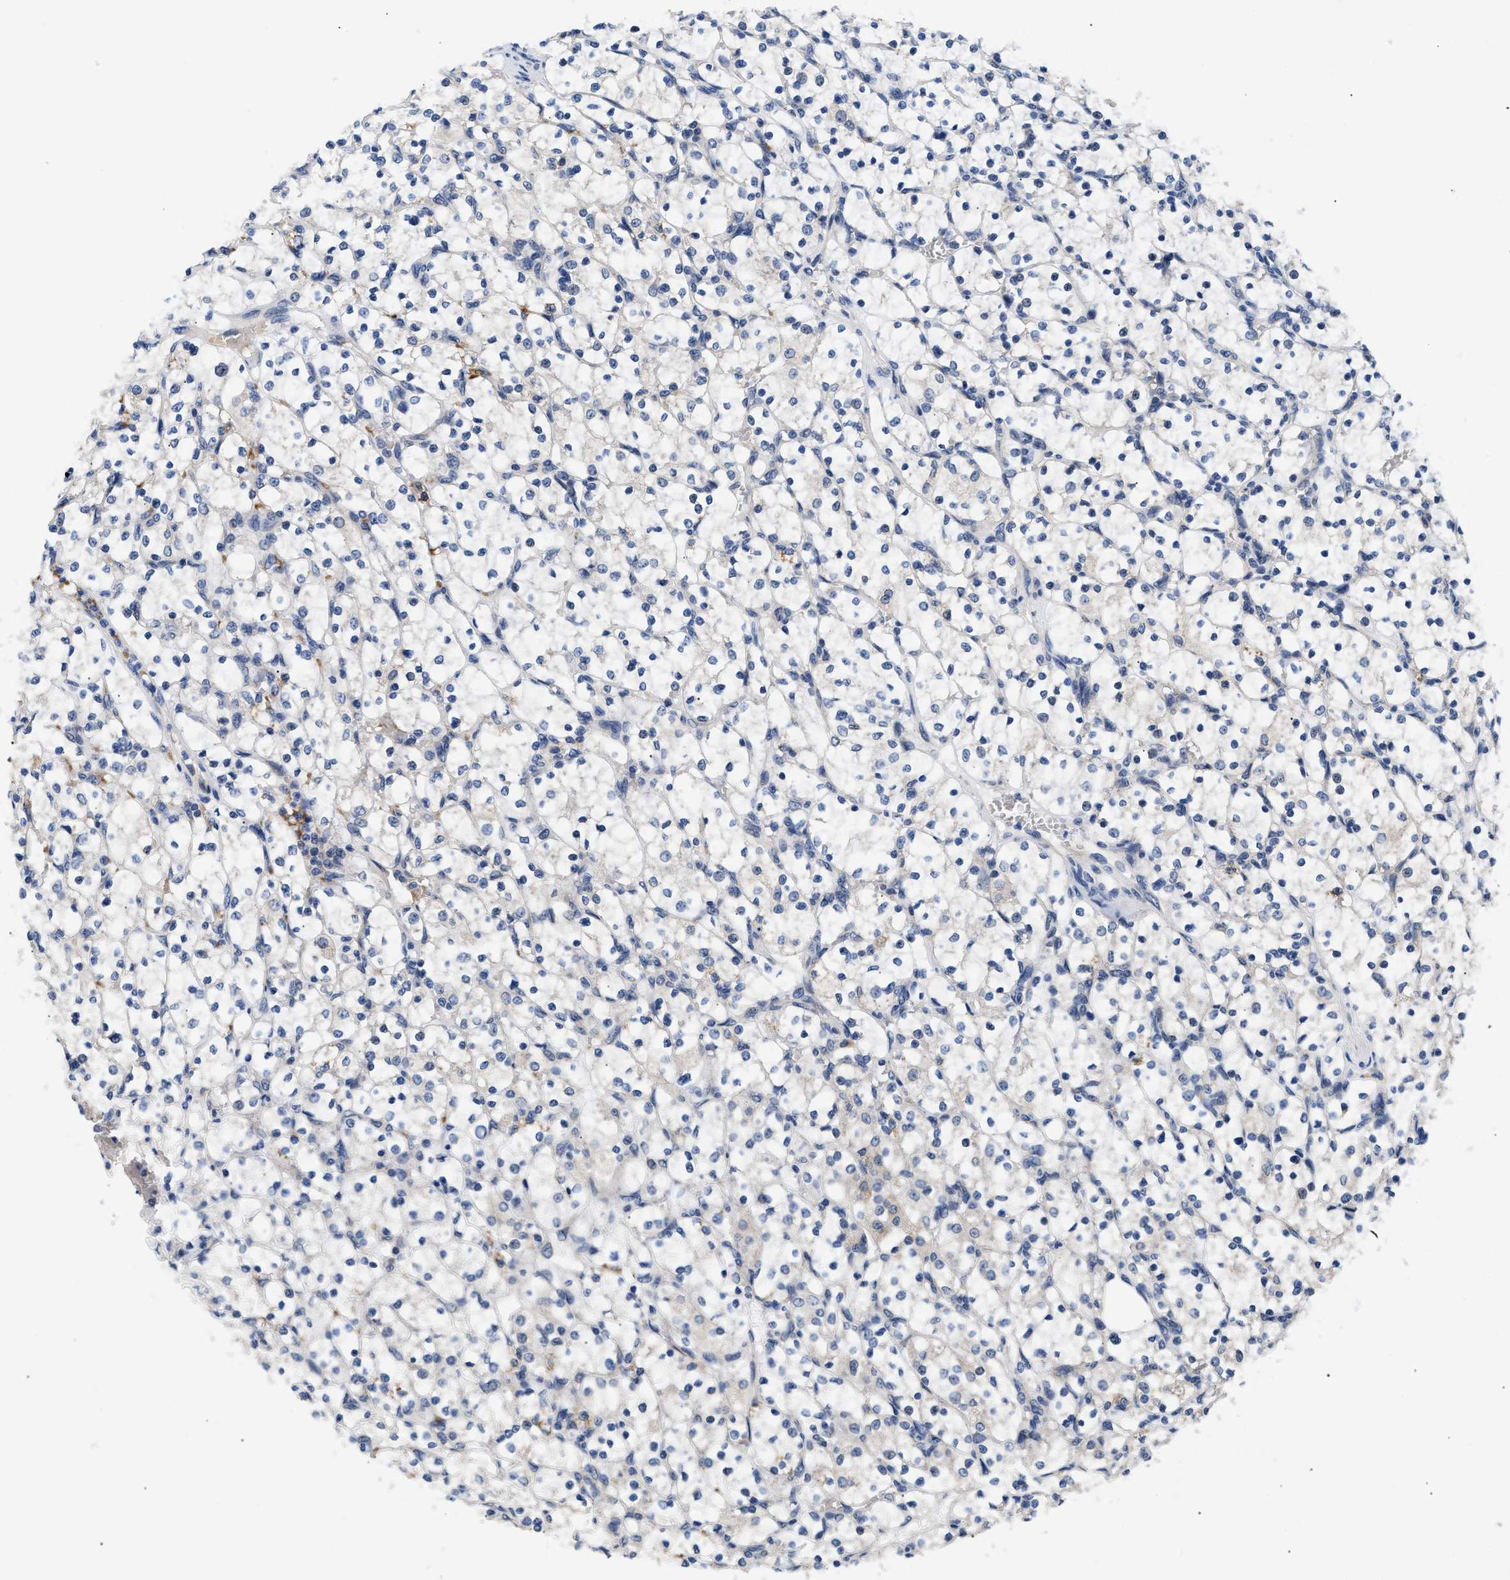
{"staining": {"intensity": "negative", "quantity": "none", "location": "none"}, "tissue": "renal cancer", "cell_type": "Tumor cells", "image_type": "cancer", "snomed": [{"axis": "morphology", "description": "Adenocarcinoma, NOS"}, {"axis": "topography", "description": "Kidney"}], "caption": "Tumor cells are negative for protein expression in human renal cancer (adenocarcinoma).", "gene": "RINT1", "patient": {"sex": "female", "age": 69}}